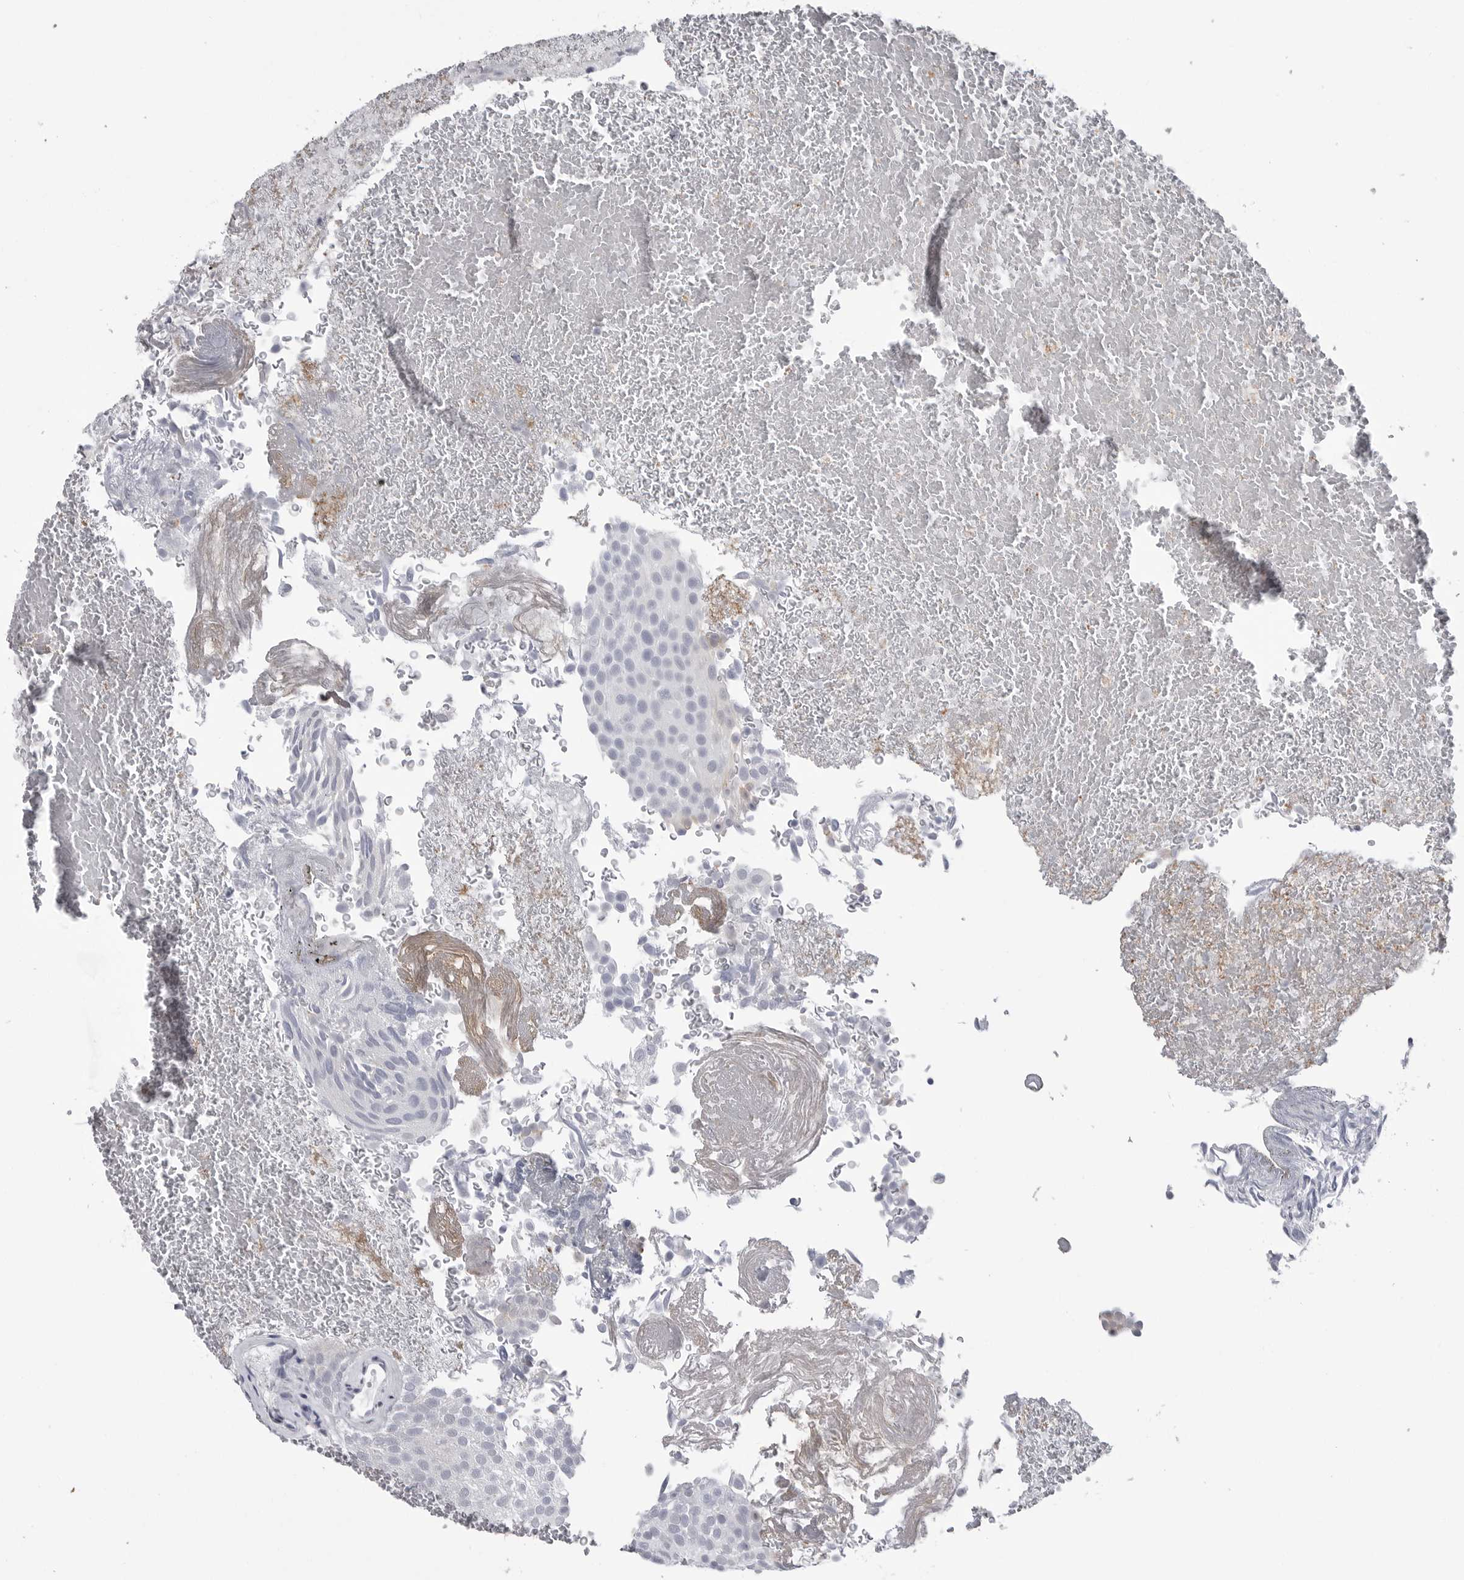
{"staining": {"intensity": "negative", "quantity": "none", "location": "none"}, "tissue": "urothelial cancer", "cell_type": "Tumor cells", "image_type": "cancer", "snomed": [{"axis": "morphology", "description": "Urothelial carcinoma, Low grade"}, {"axis": "topography", "description": "Urinary bladder"}], "caption": "Protein analysis of urothelial cancer demonstrates no significant staining in tumor cells.", "gene": "PNPO", "patient": {"sex": "male", "age": 78}}